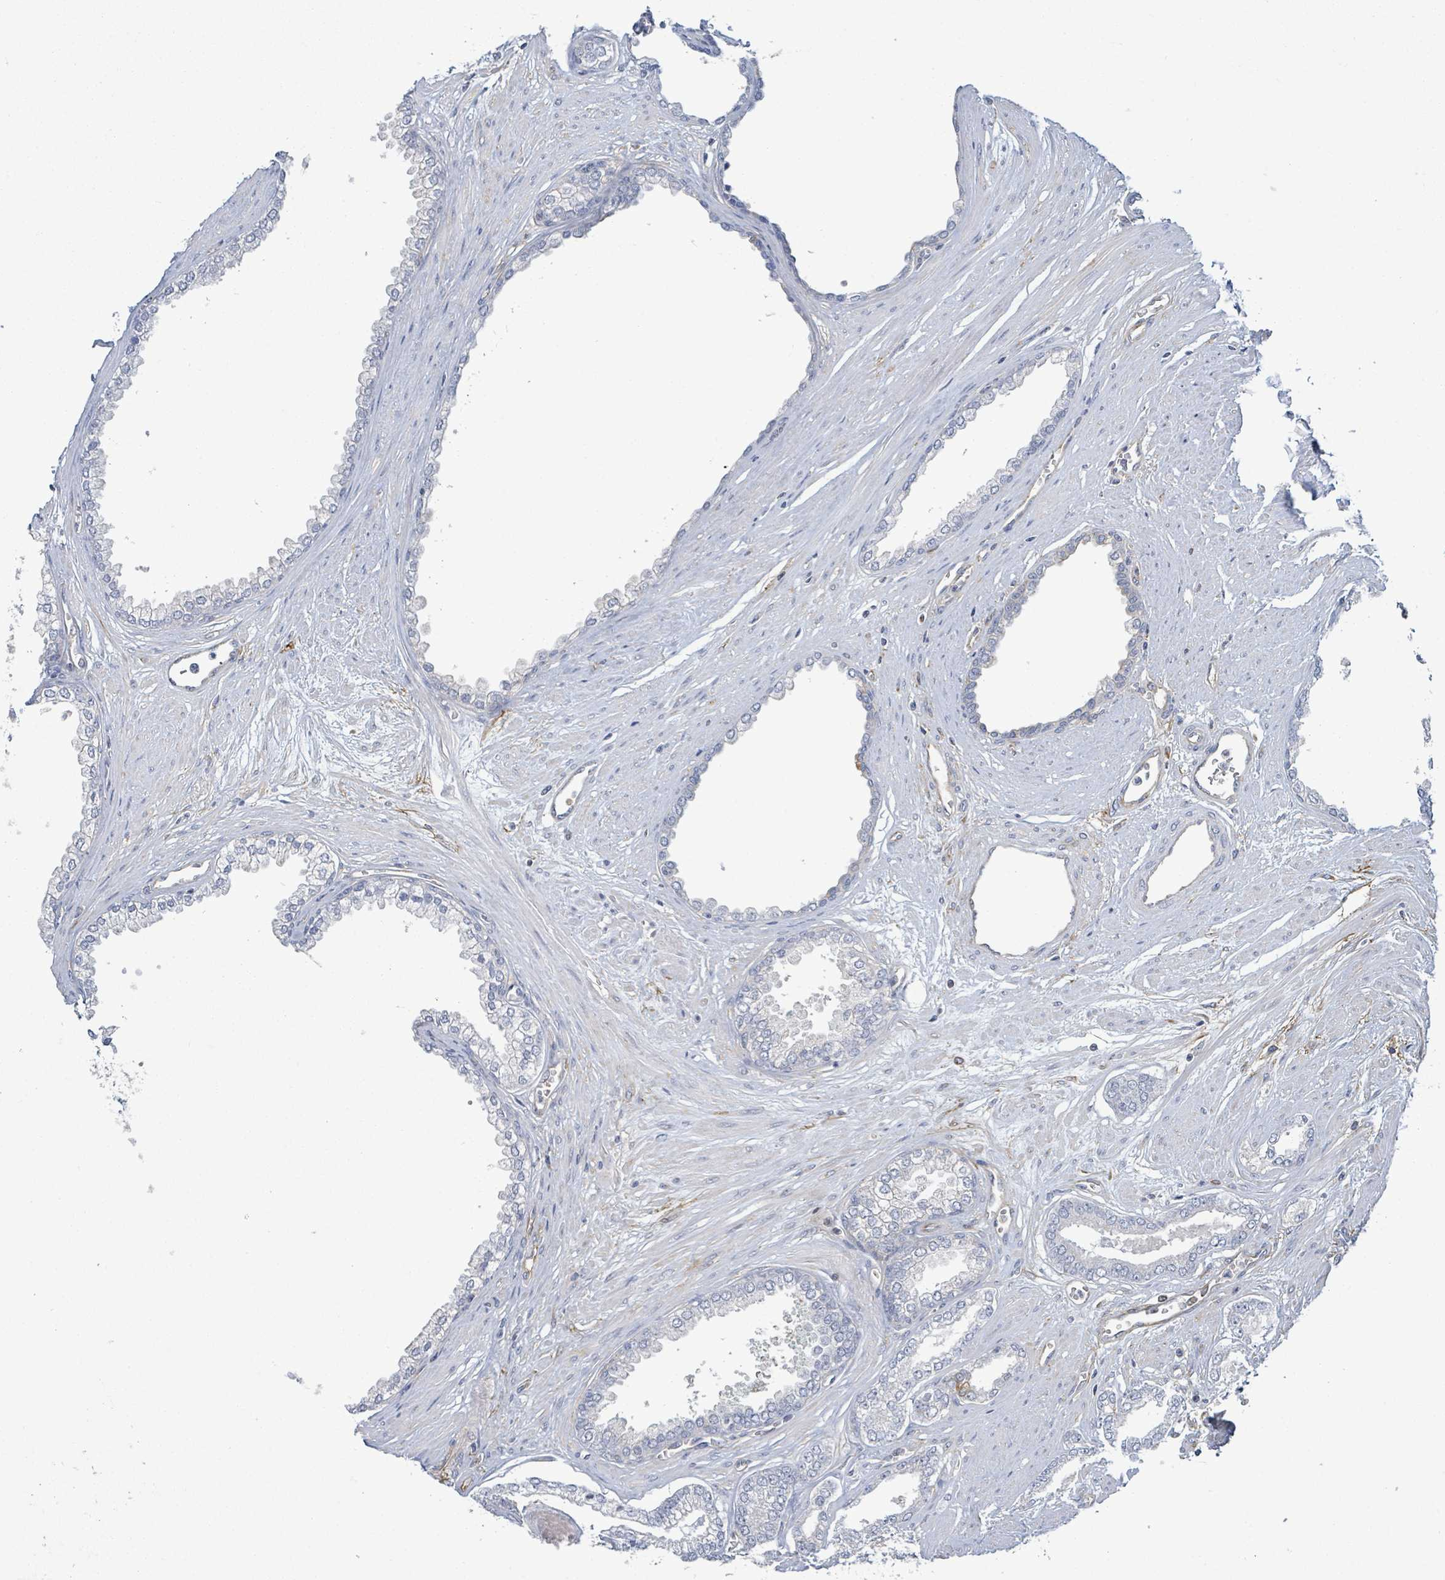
{"staining": {"intensity": "negative", "quantity": "none", "location": "none"}, "tissue": "prostate cancer", "cell_type": "Tumor cells", "image_type": "cancer", "snomed": [{"axis": "morphology", "description": "Adenocarcinoma, Low grade"}, {"axis": "topography", "description": "Prostate"}], "caption": "High magnification brightfield microscopy of prostate cancer stained with DAB (3,3'-diaminobenzidine) (brown) and counterstained with hematoxylin (blue): tumor cells show no significant expression. Nuclei are stained in blue.", "gene": "EGFL7", "patient": {"sex": "male", "age": 60}}